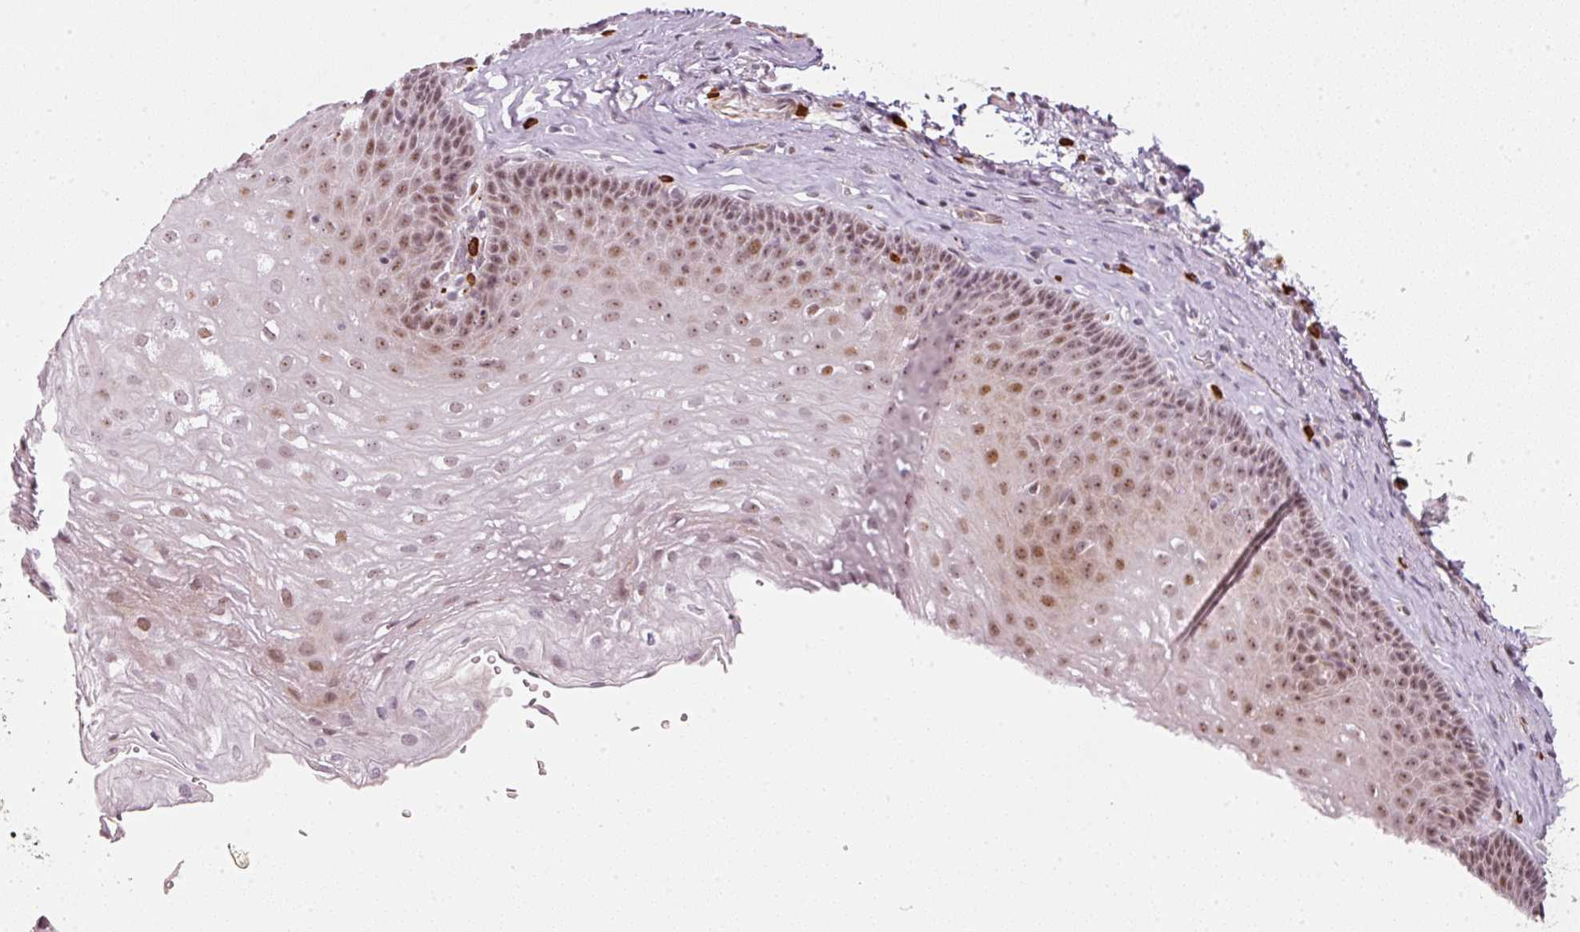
{"staining": {"intensity": "moderate", "quantity": ">75%", "location": "nuclear"}, "tissue": "esophagus", "cell_type": "Squamous epithelial cells", "image_type": "normal", "snomed": [{"axis": "morphology", "description": "Normal tissue, NOS"}, {"axis": "topography", "description": "Esophagus"}], "caption": "Benign esophagus displays moderate nuclear positivity in approximately >75% of squamous epithelial cells.", "gene": "MXRA8", "patient": {"sex": "female", "age": 66}}